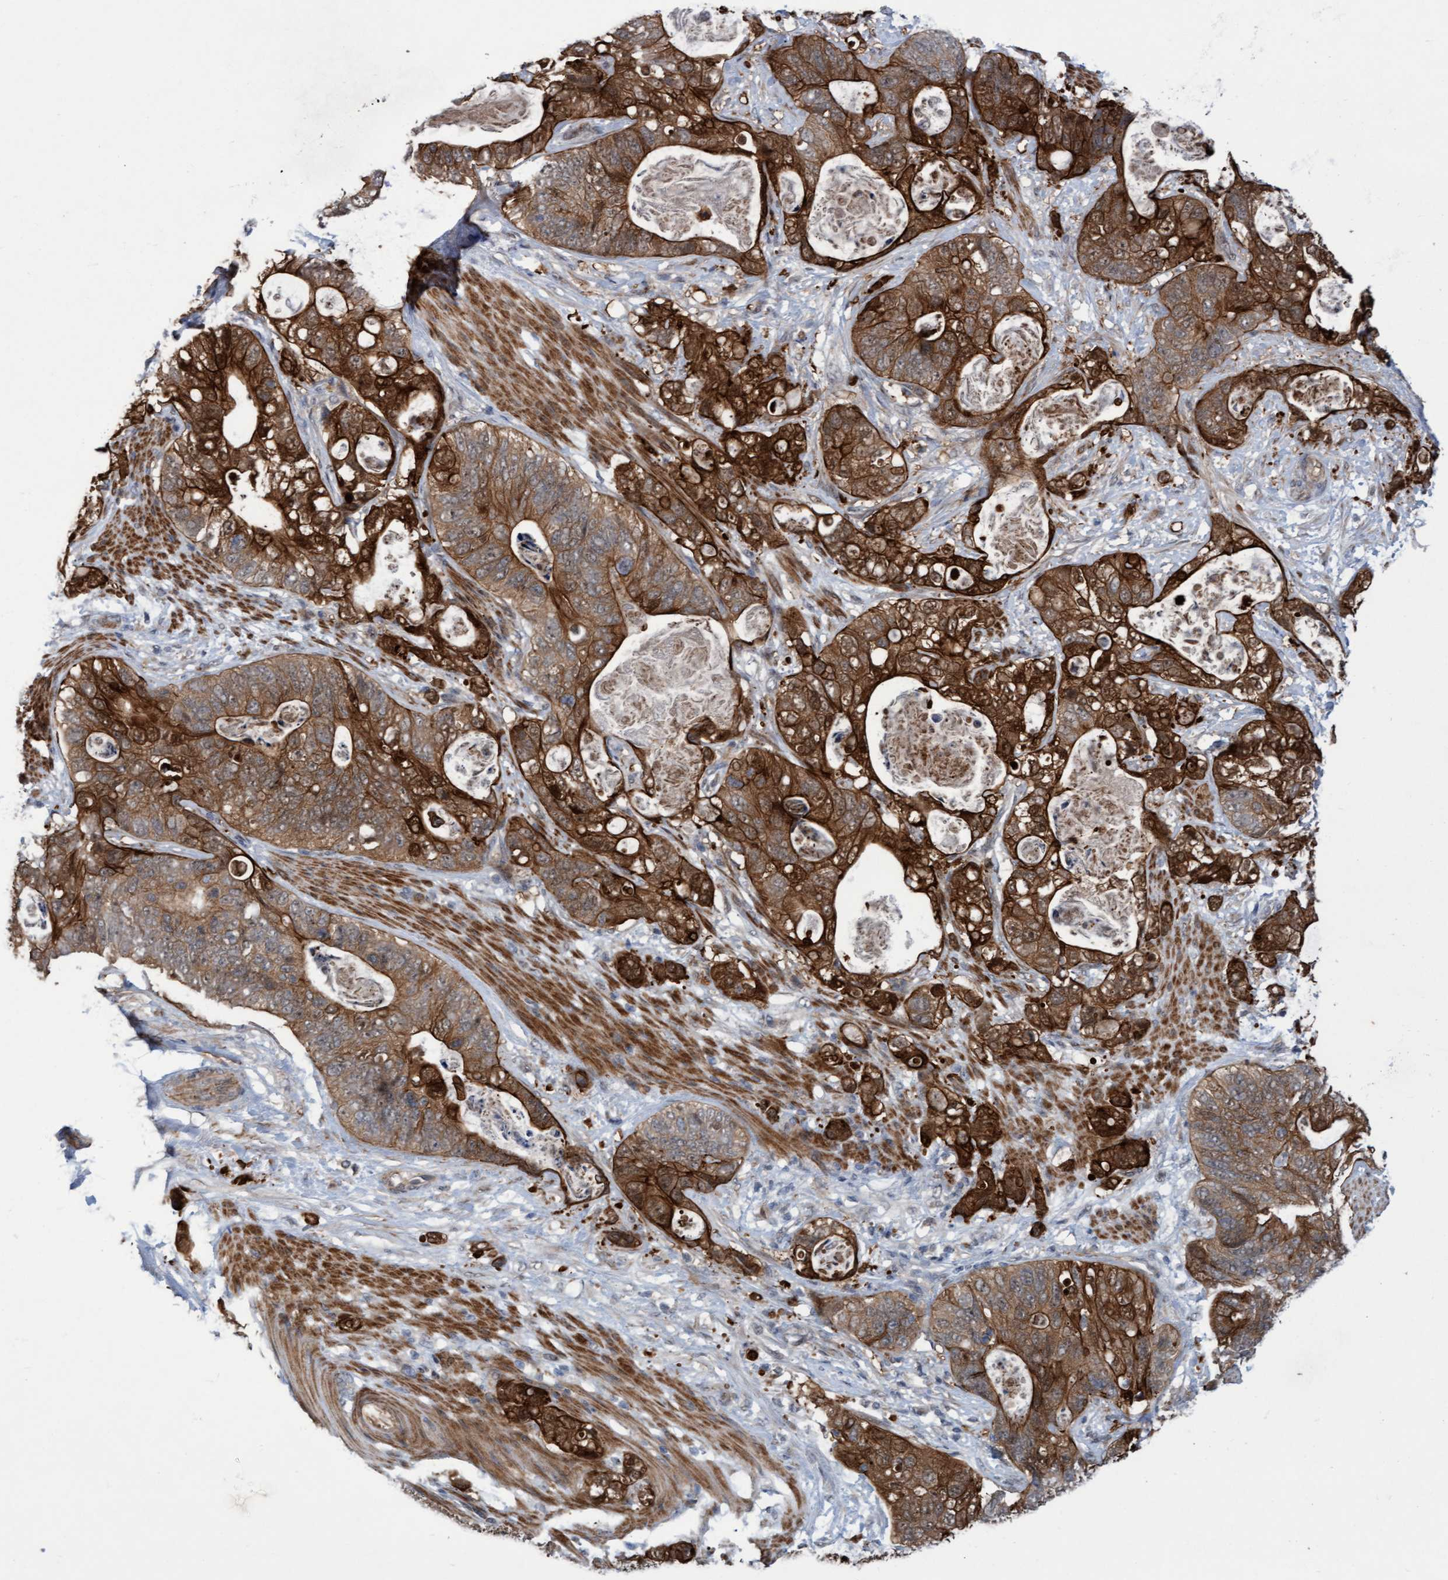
{"staining": {"intensity": "moderate", "quantity": ">75%", "location": "cytoplasmic/membranous,nuclear"}, "tissue": "stomach cancer", "cell_type": "Tumor cells", "image_type": "cancer", "snomed": [{"axis": "morphology", "description": "Normal tissue, NOS"}, {"axis": "morphology", "description": "Adenocarcinoma, NOS"}, {"axis": "topography", "description": "Stomach"}], "caption": "A brown stain shows moderate cytoplasmic/membranous and nuclear positivity of a protein in human stomach cancer tumor cells.", "gene": "RAP1GAP2", "patient": {"sex": "female", "age": 89}}